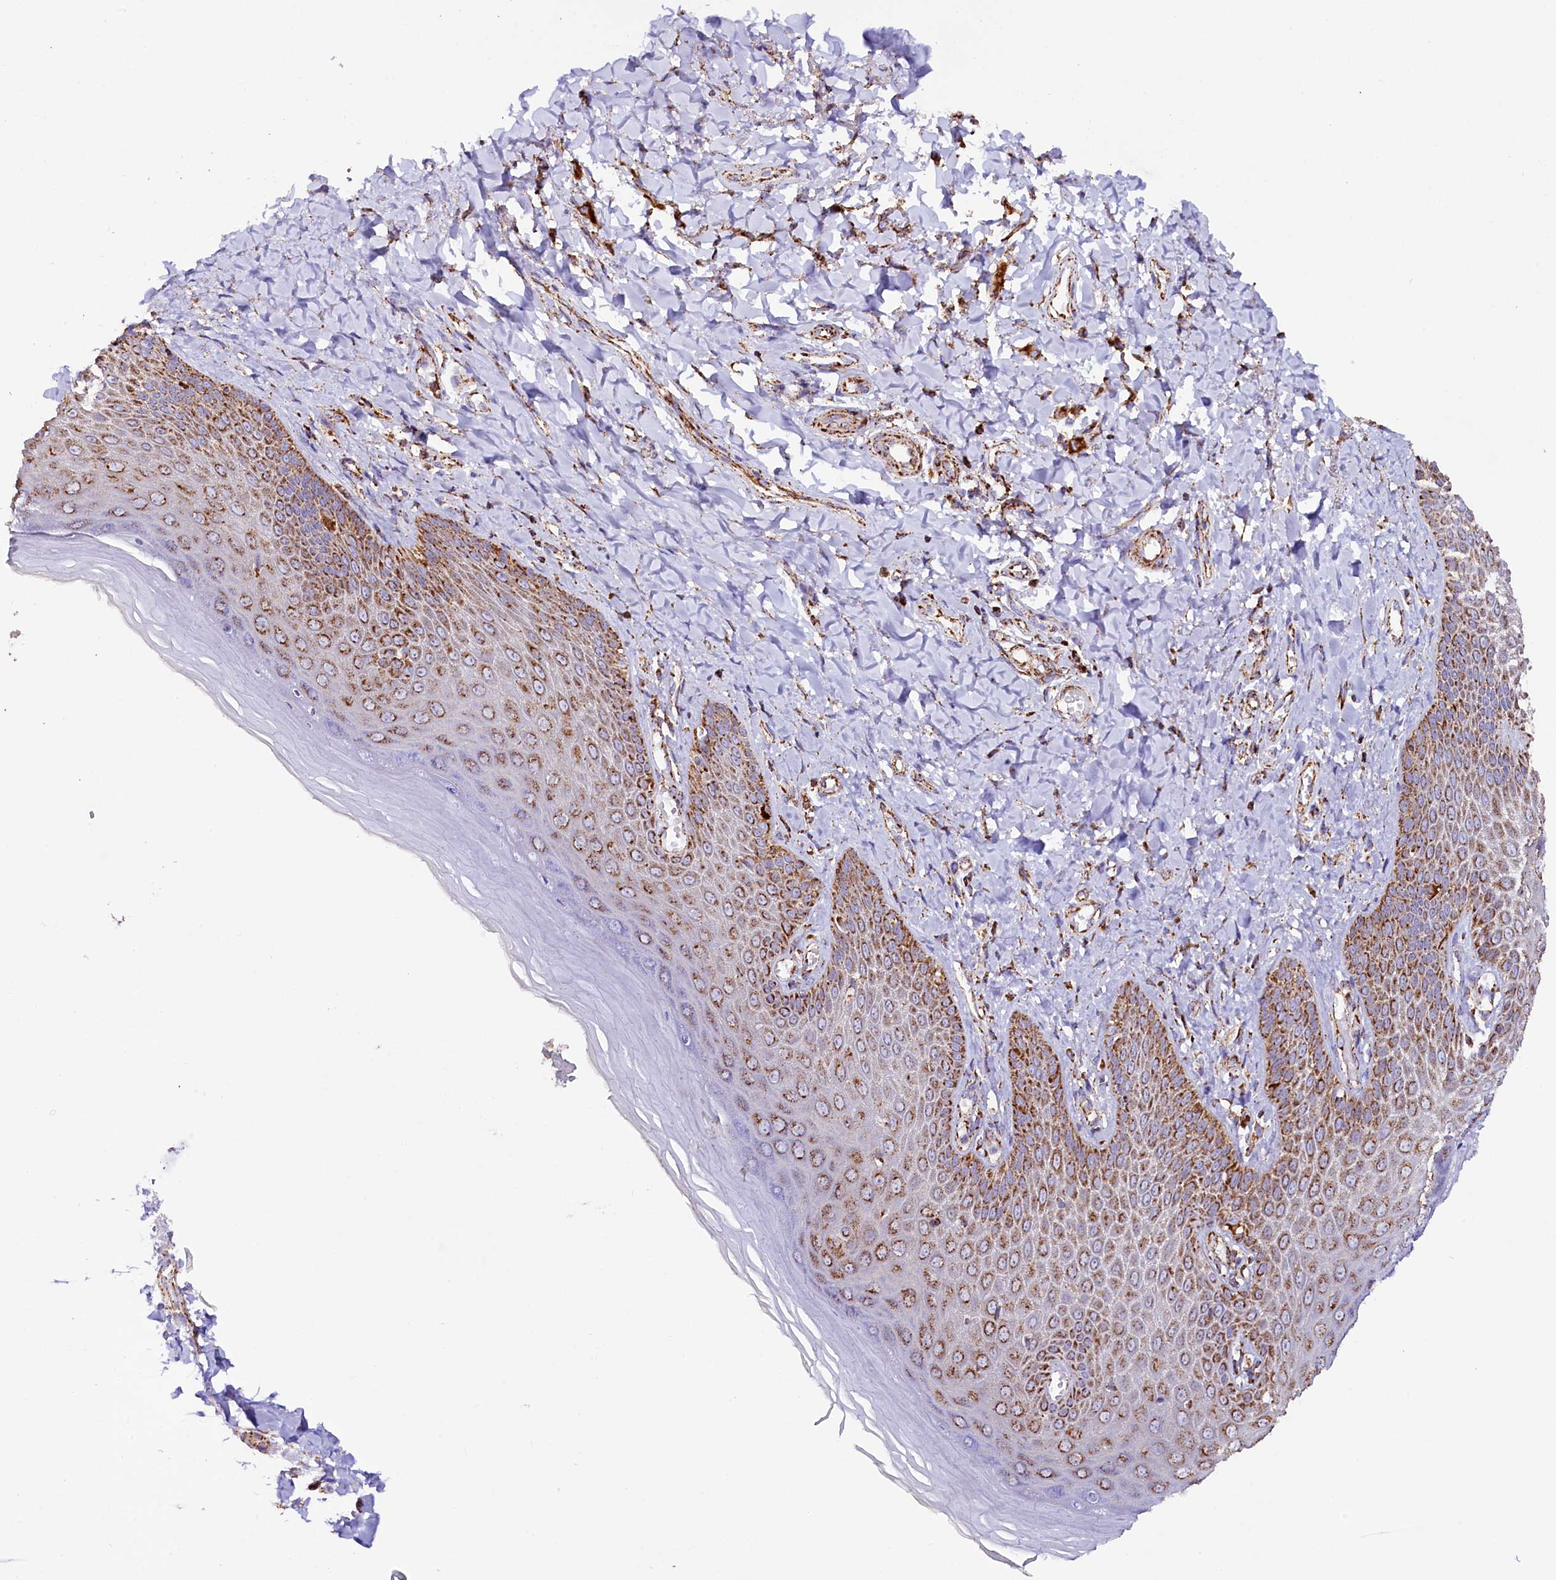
{"staining": {"intensity": "moderate", "quantity": ">75%", "location": "cytoplasmic/membranous"}, "tissue": "skin", "cell_type": "Epidermal cells", "image_type": "normal", "snomed": [{"axis": "morphology", "description": "Normal tissue, NOS"}, {"axis": "topography", "description": "Anal"}], "caption": "Epidermal cells exhibit moderate cytoplasmic/membranous positivity in about >75% of cells in normal skin. (Stains: DAB (3,3'-diaminobenzidine) in brown, nuclei in blue, Microscopy: brightfield microscopy at high magnification).", "gene": "APLP2", "patient": {"sex": "male", "age": 78}}